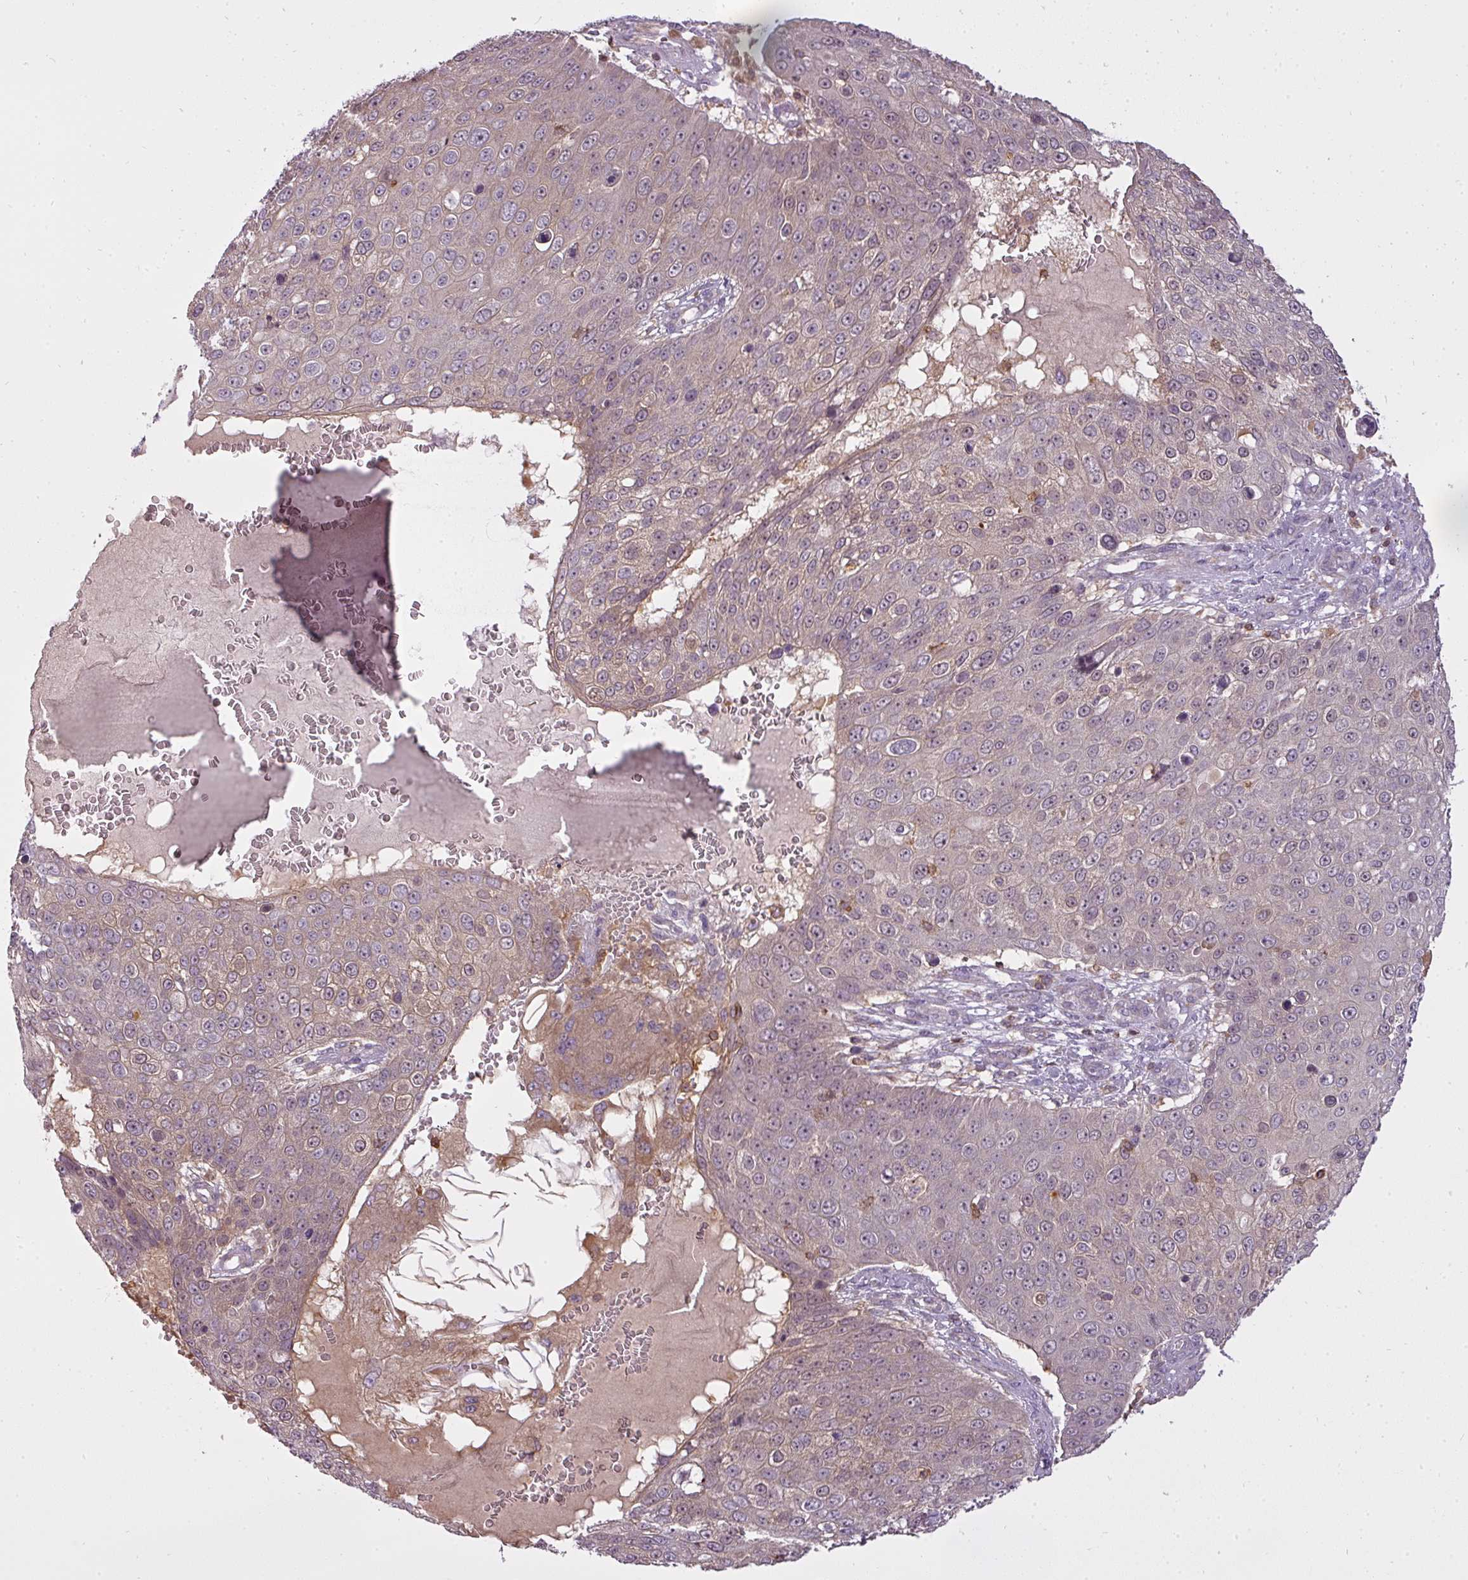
{"staining": {"intensity": "weak", "quantity": "25%-75%", "location": "cytoplasmic/membranous"}, "tissue": "skin cancer", "cell_type": "Tumor cells", "image_type": "cancer", "snomed": [{"axis": "morphology", "description": "Squamous cell carcinoma, NOS"}, {"axis": "topography", "description": "Skin"}], "caption": "This is a histology image of immunohistochemistry (IHC) staining of squamous cell carcinoma (skin), which shows weak positivity in the cytoplasmic/membranous of tumor cells.", "gene": "STK4", "patient": {"sex": "male", "age": 71}}